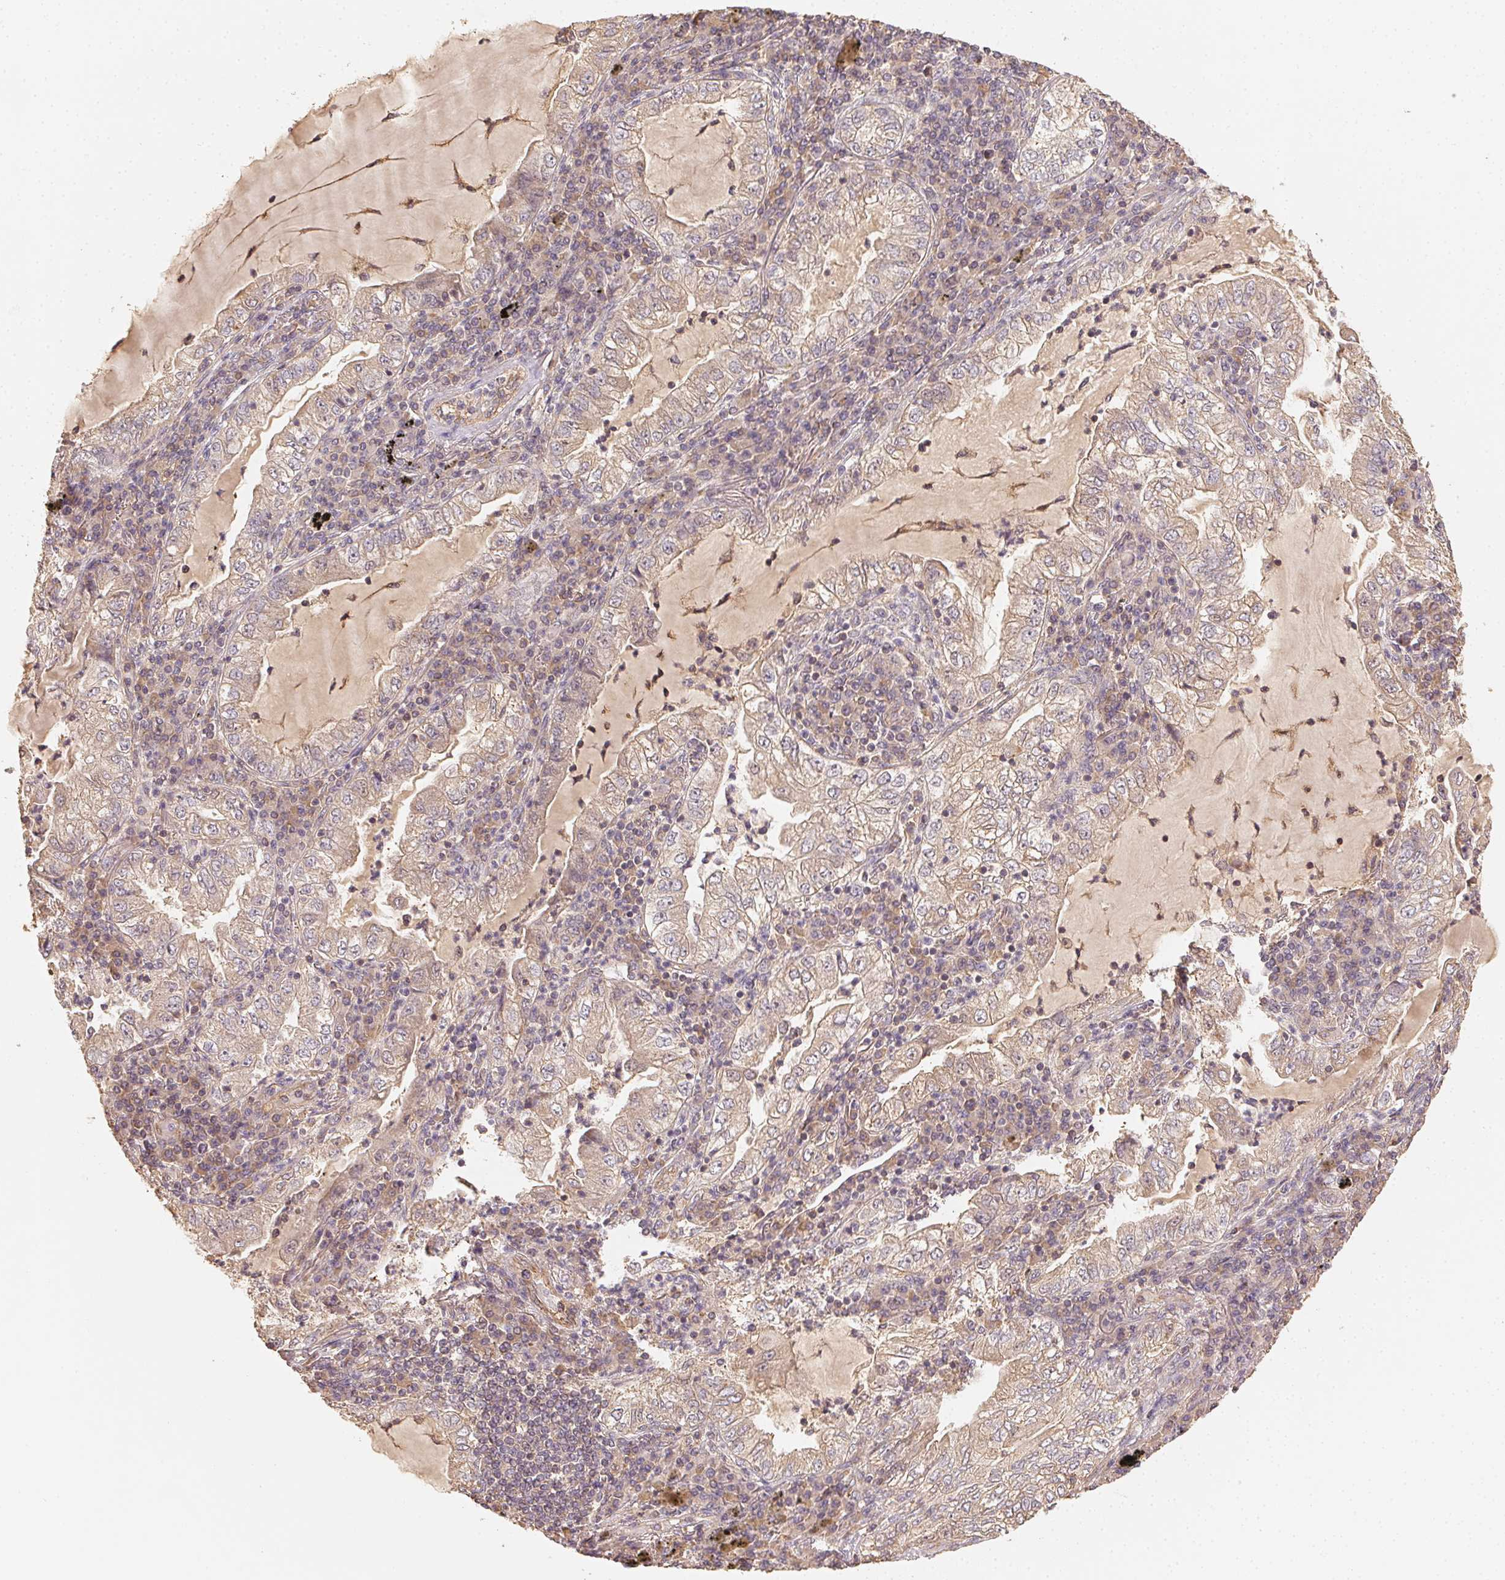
{"staining": {"intensity": "weak", "quantity": "25%-75%", "location": "cytoplasmic/membranous"}, "tissue": "lung cancer", "cell_type": "Tumor cells", "image_type": "cancer", "snomed": [{"axis": "morphology", "description": "Adenocarcinoma, NOS"}, {"axis": "topography", "description": "Lung"}], "caption": "Weak cytoplasmic/membranous positivity for a protein is seen in about 25%-75% of tumor cells of lung cancer (adenocarcinoma) using immunohistochemistry.", "gene": "RALA", "patient": {"sex": "female", "age": 73}}